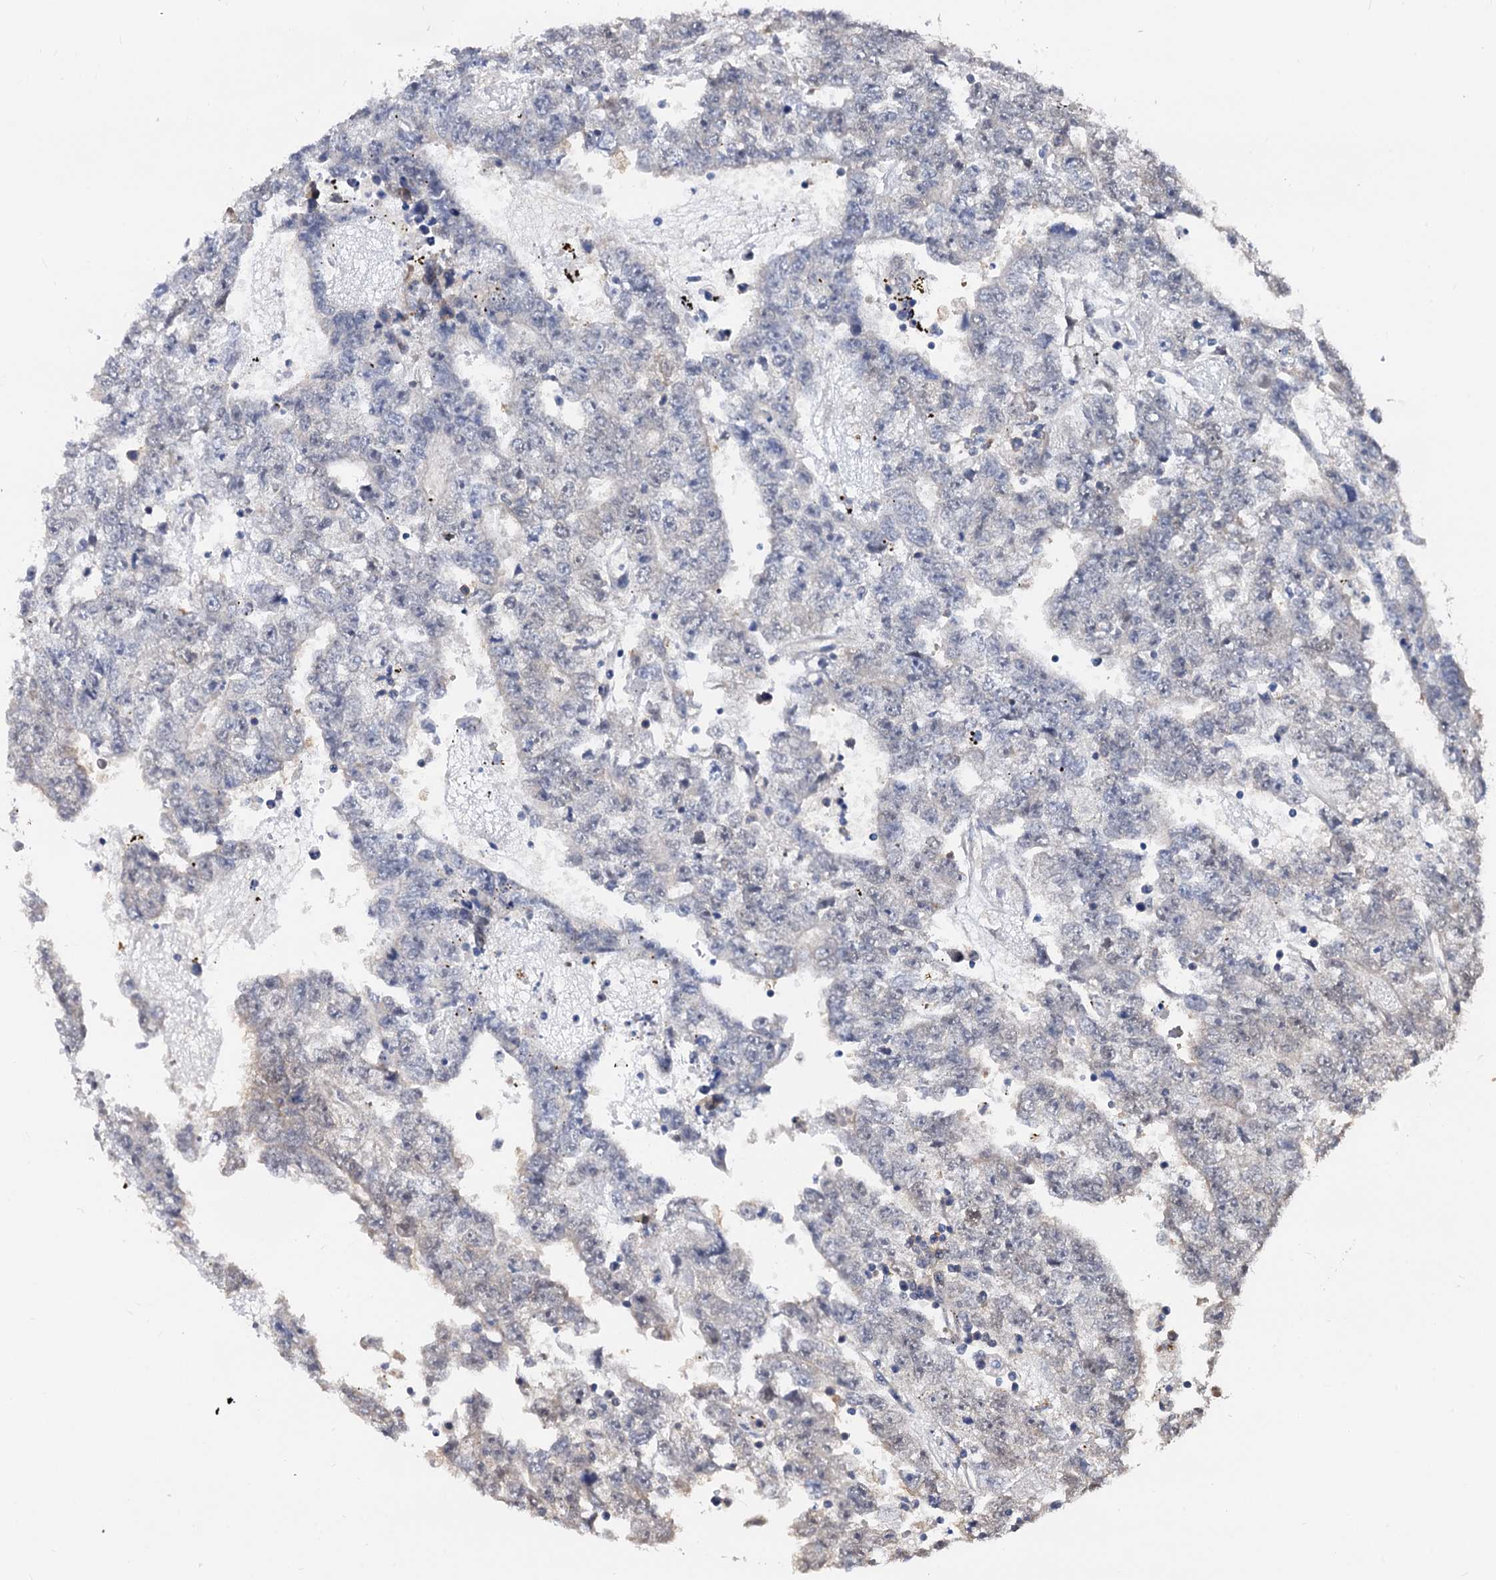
{"staining": {"intensity": "negative", "quantity": "none", "location": "none"}, "tissue": "testis cancer", "cell_type": "Tumor cells", "image_type": "cancer", "snomed": [{"axis": "morphology", "description": "Carcinoma, Embryonal, NOS"}, {"axis": "topography", "description": "Testis"}], "caption": "The photomicrograph displays no significant staining in tumor cells of embryonal carcinoma (testis).", "gene": "PSMD4", "patient": {"sex": "male", "age": 25}}